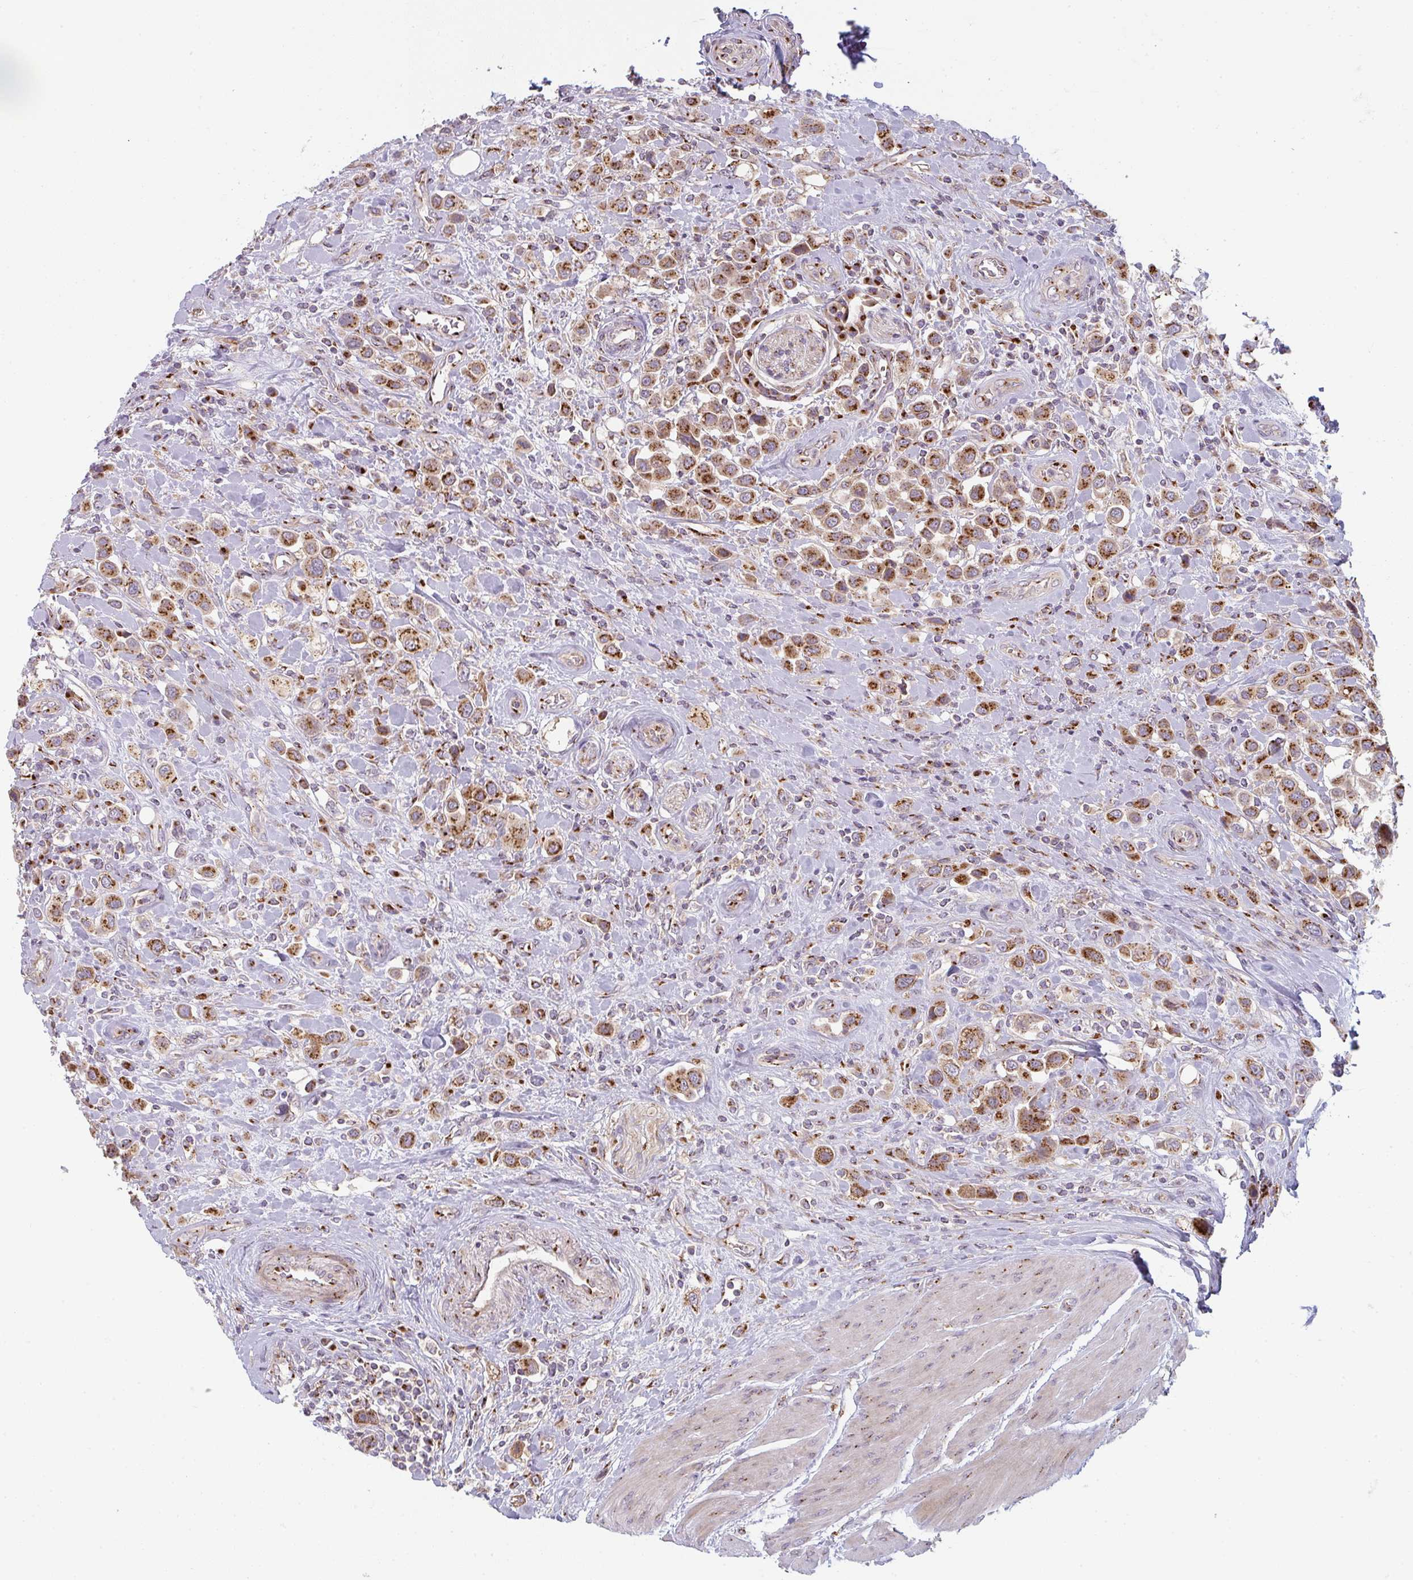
{"staining": {"intensity": "strong", "quantity": ">75%", "location": "cytoplasmic/membranous"}, "tissue": "urothelial cancer", "cell_type": "Tumor cells", "image_type": "cancer", "snomed": [{"axis": "morphology", "description": "Urothelial carcinoma, High grade"}, {"axis": "topography", "description": "Urinary bladder"}], "caption": "This photomicrograph exhibits IHC staining of human high-grade urothelial carcinoma, with high strong cytoplasmic/membranous staining in approximately >75% of tumor cells.", "gene": "GVQW3", "patient": {"sex": "male", "age": 50}}